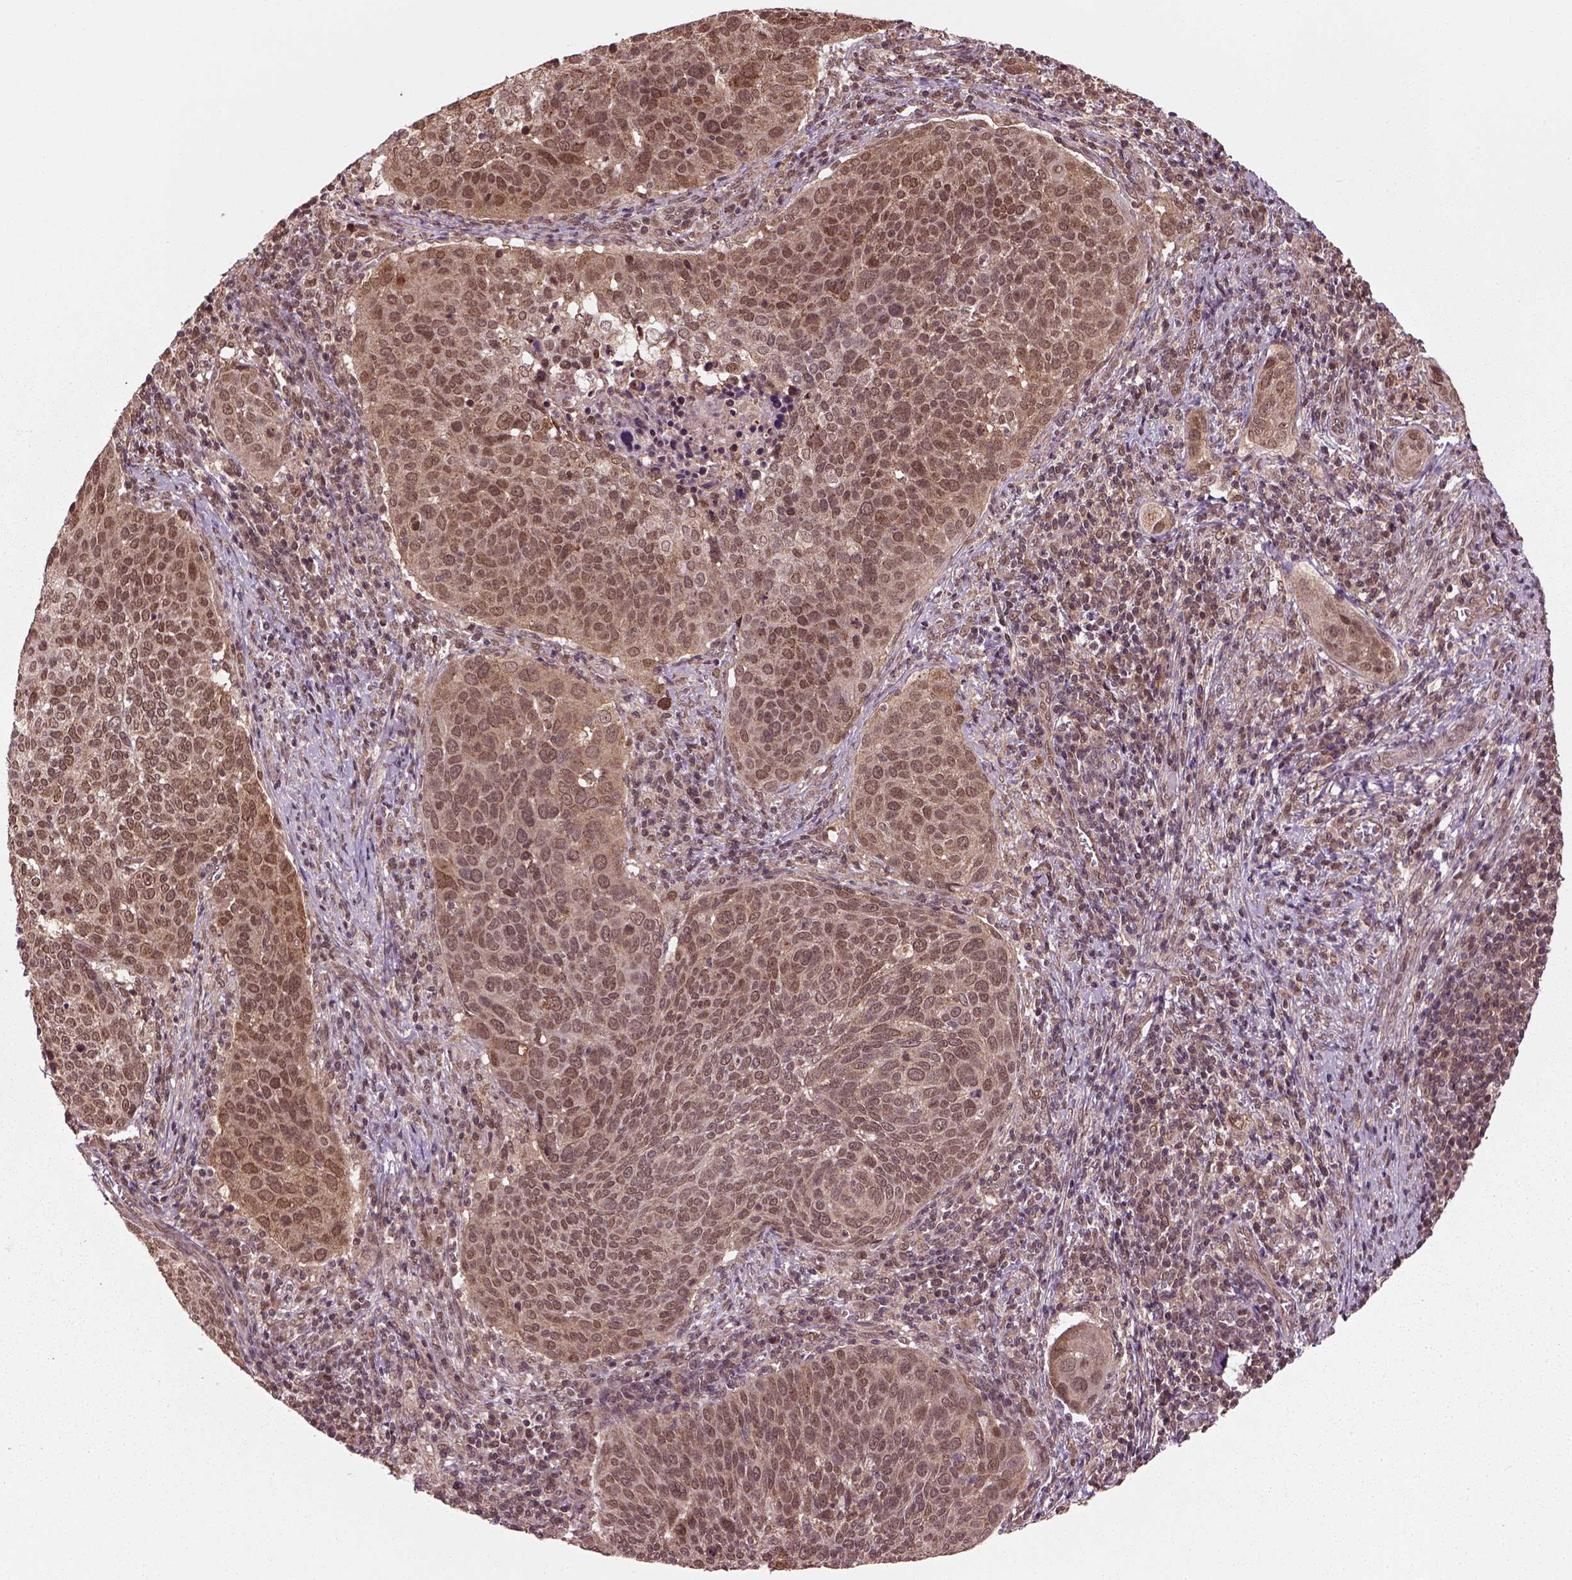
{"staining": {"intensity": "moderate", "quantity": ">75%", "location": "cytoplasmic/membranous,nuclear"}, "tissue": "cervical cancer", "cell_type": "Tumor cells", "image_type": "cancer", "snomed": [{"axis": "morphology", "description": "Squamous cell carcinoma, NOS"}, {"axis": "topography", "description": "Cervix"}], "caption": "DAB (3,3'-diaminobenzidine) immunohistochemical staining of cervical cancer exhibits moderate cytoplasmic/membranous and nuclear protein positivity in about >75% of tumor cells.", "gene": "NUDT9", "patient": {"sex": "female", "age": 39}}